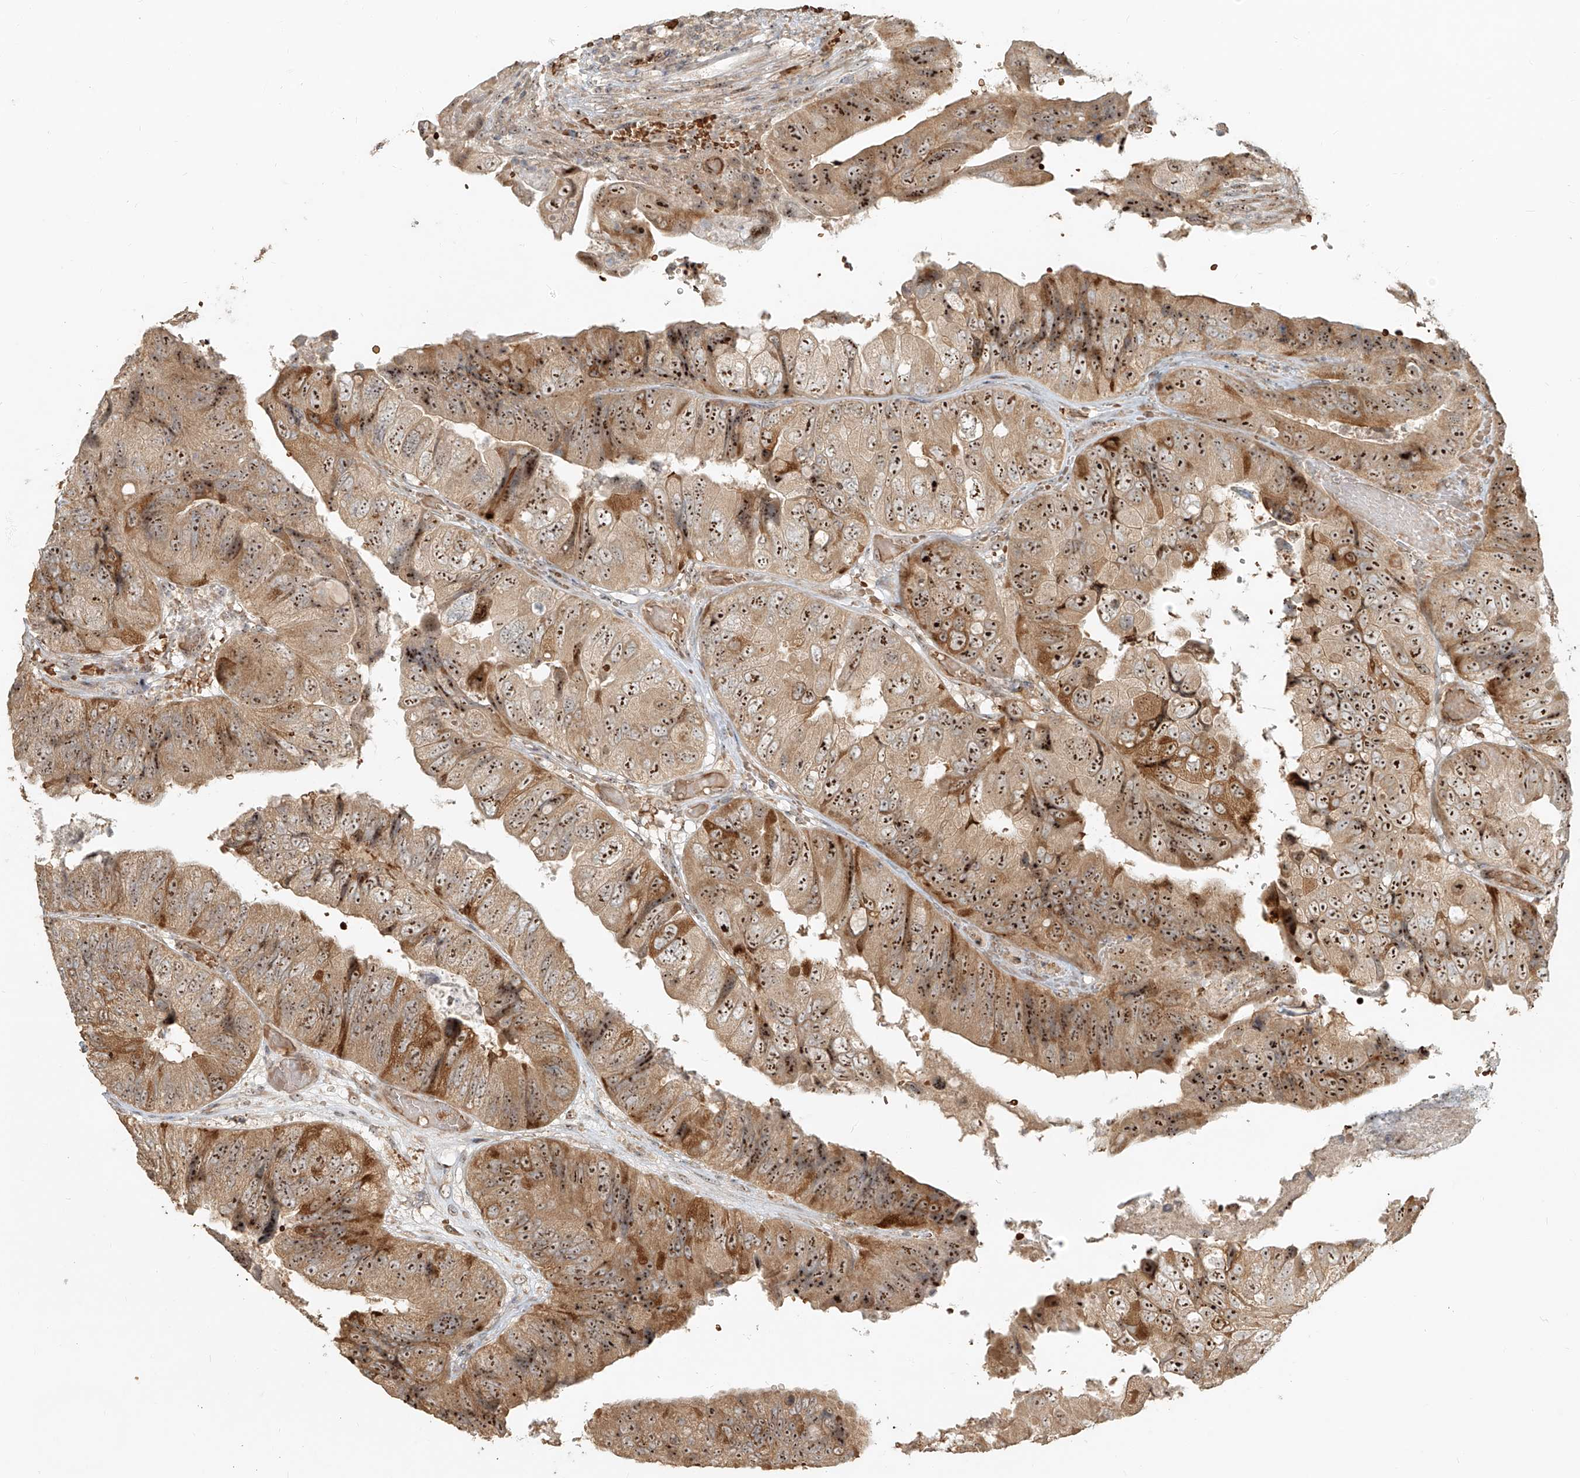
{"staining": {"intensity": "moderate", "quantity": ">75%", "location": "cytoplasmic/membranous,nuclear"}, "tissue": "colorectal cancer", "cell_type": "Tumor cells", "image_type": "cancer", "snomed": [{"axis": "morphology", "description": "Adenocarcinoma, NOS"}, {"axis": "topography", "description": "Rectum"}], "caption": "Brown immunohistochemical staining in human colorectal cancer (adenocarcinoma) reveals moderate cytoplasmic/membranous and nuclear expression in about >75% of tumor cells.", "gene": "BYSL", "patient": {"sex": "male", "age": 63}}